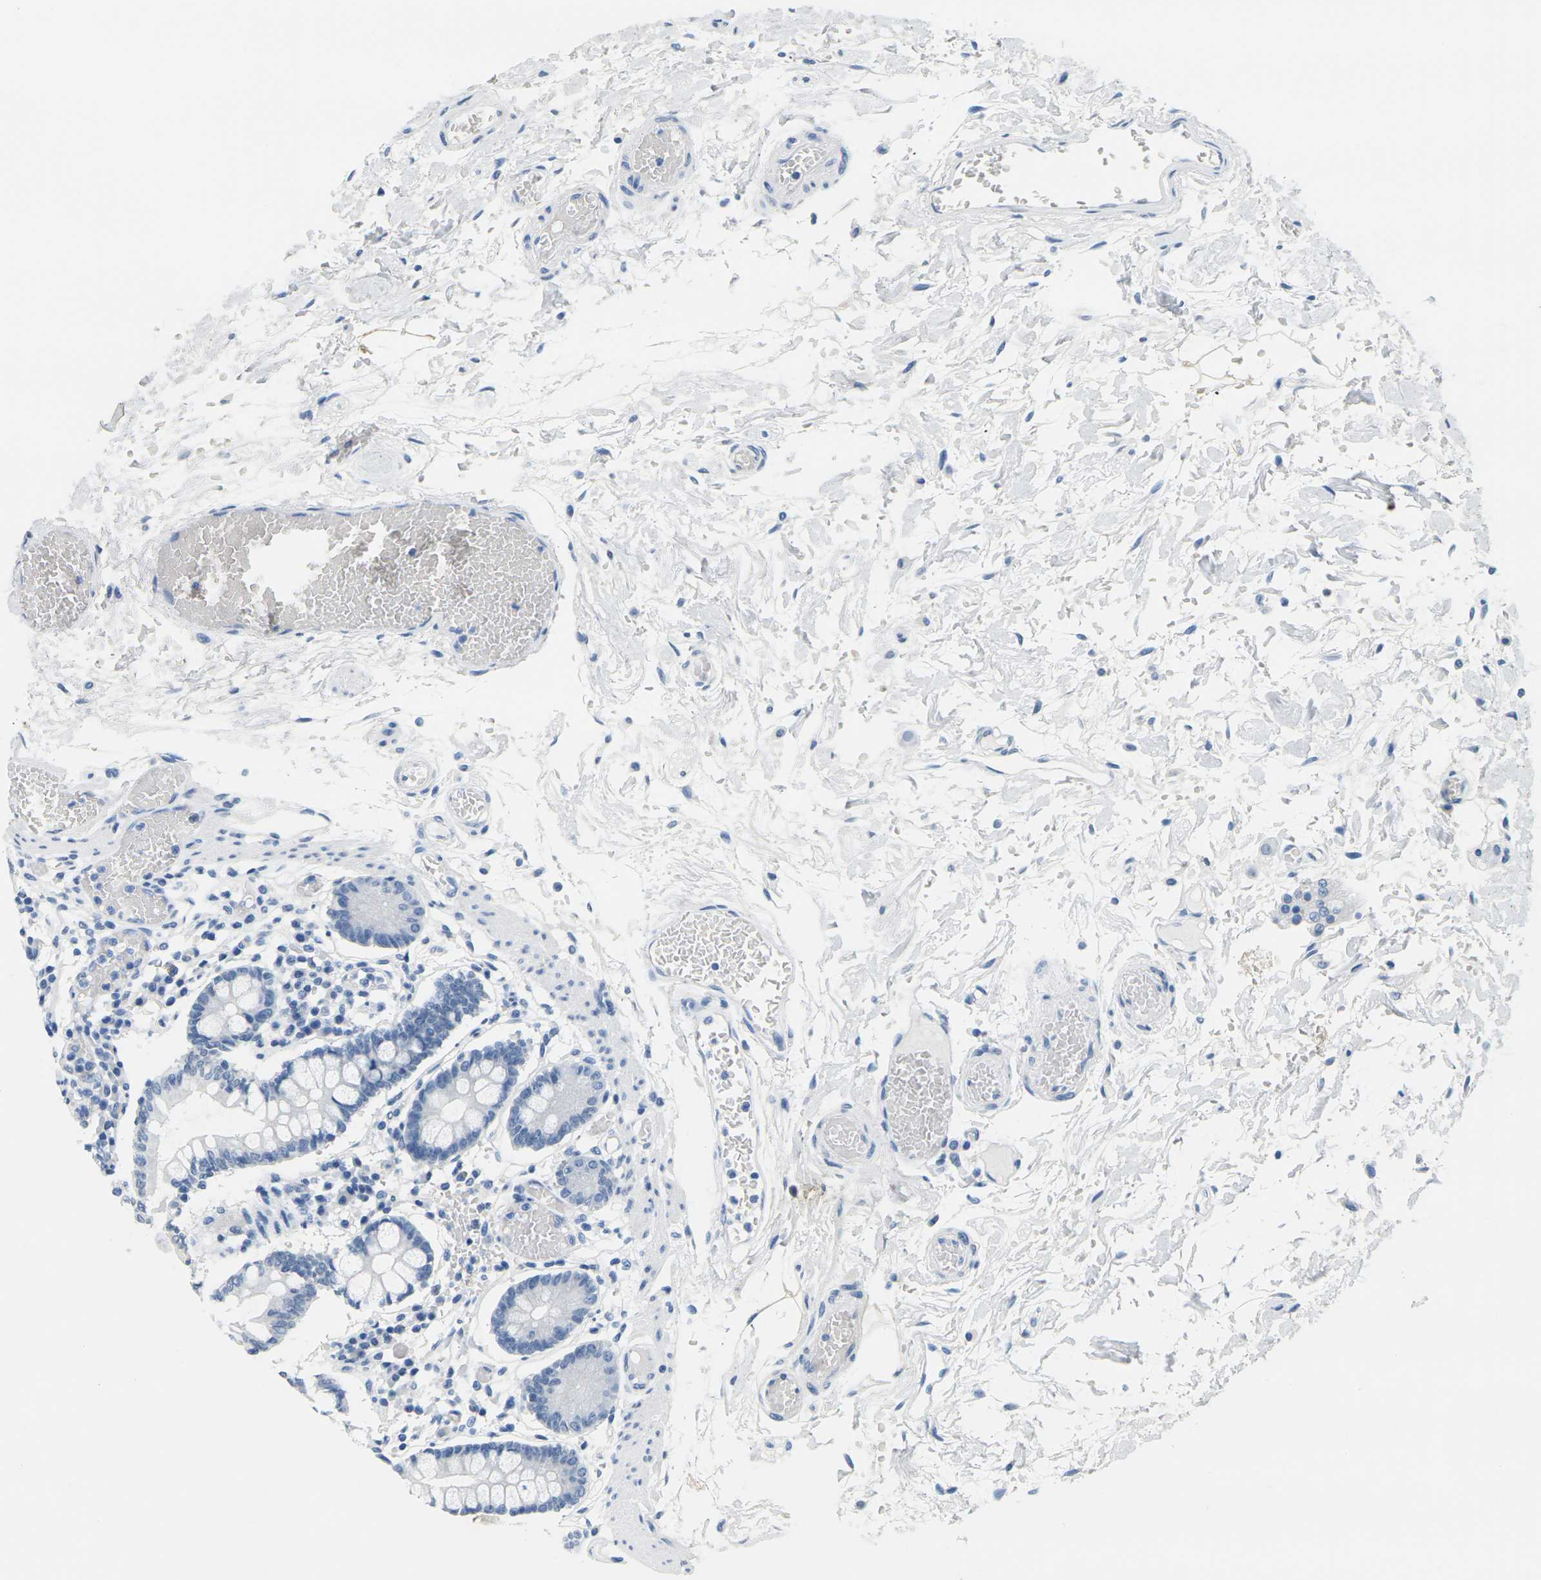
{"staining": {"intensity": "negative", "quantity": "none", "location": "none"}, "tissue": "small intestine", "cell_type": "Glandular cells", "image_type": "normal", "snomed": [{"axis": "morphology", "description": "Normal tissue, NOS"}, {"axis": "topography", "description": "Small intestine"}], "caption": "IHC of benign human small intestine exhibits no staining in glandular cells. (Stains: DAB (3,3'-diaminobenzidine) immunohistochemistry with hematoxylin counter stain, Microscopy: brightfield microscopy at high magnification).", "gene": "CTAG1A", "patient": {"sex": "female", "age": 61}}